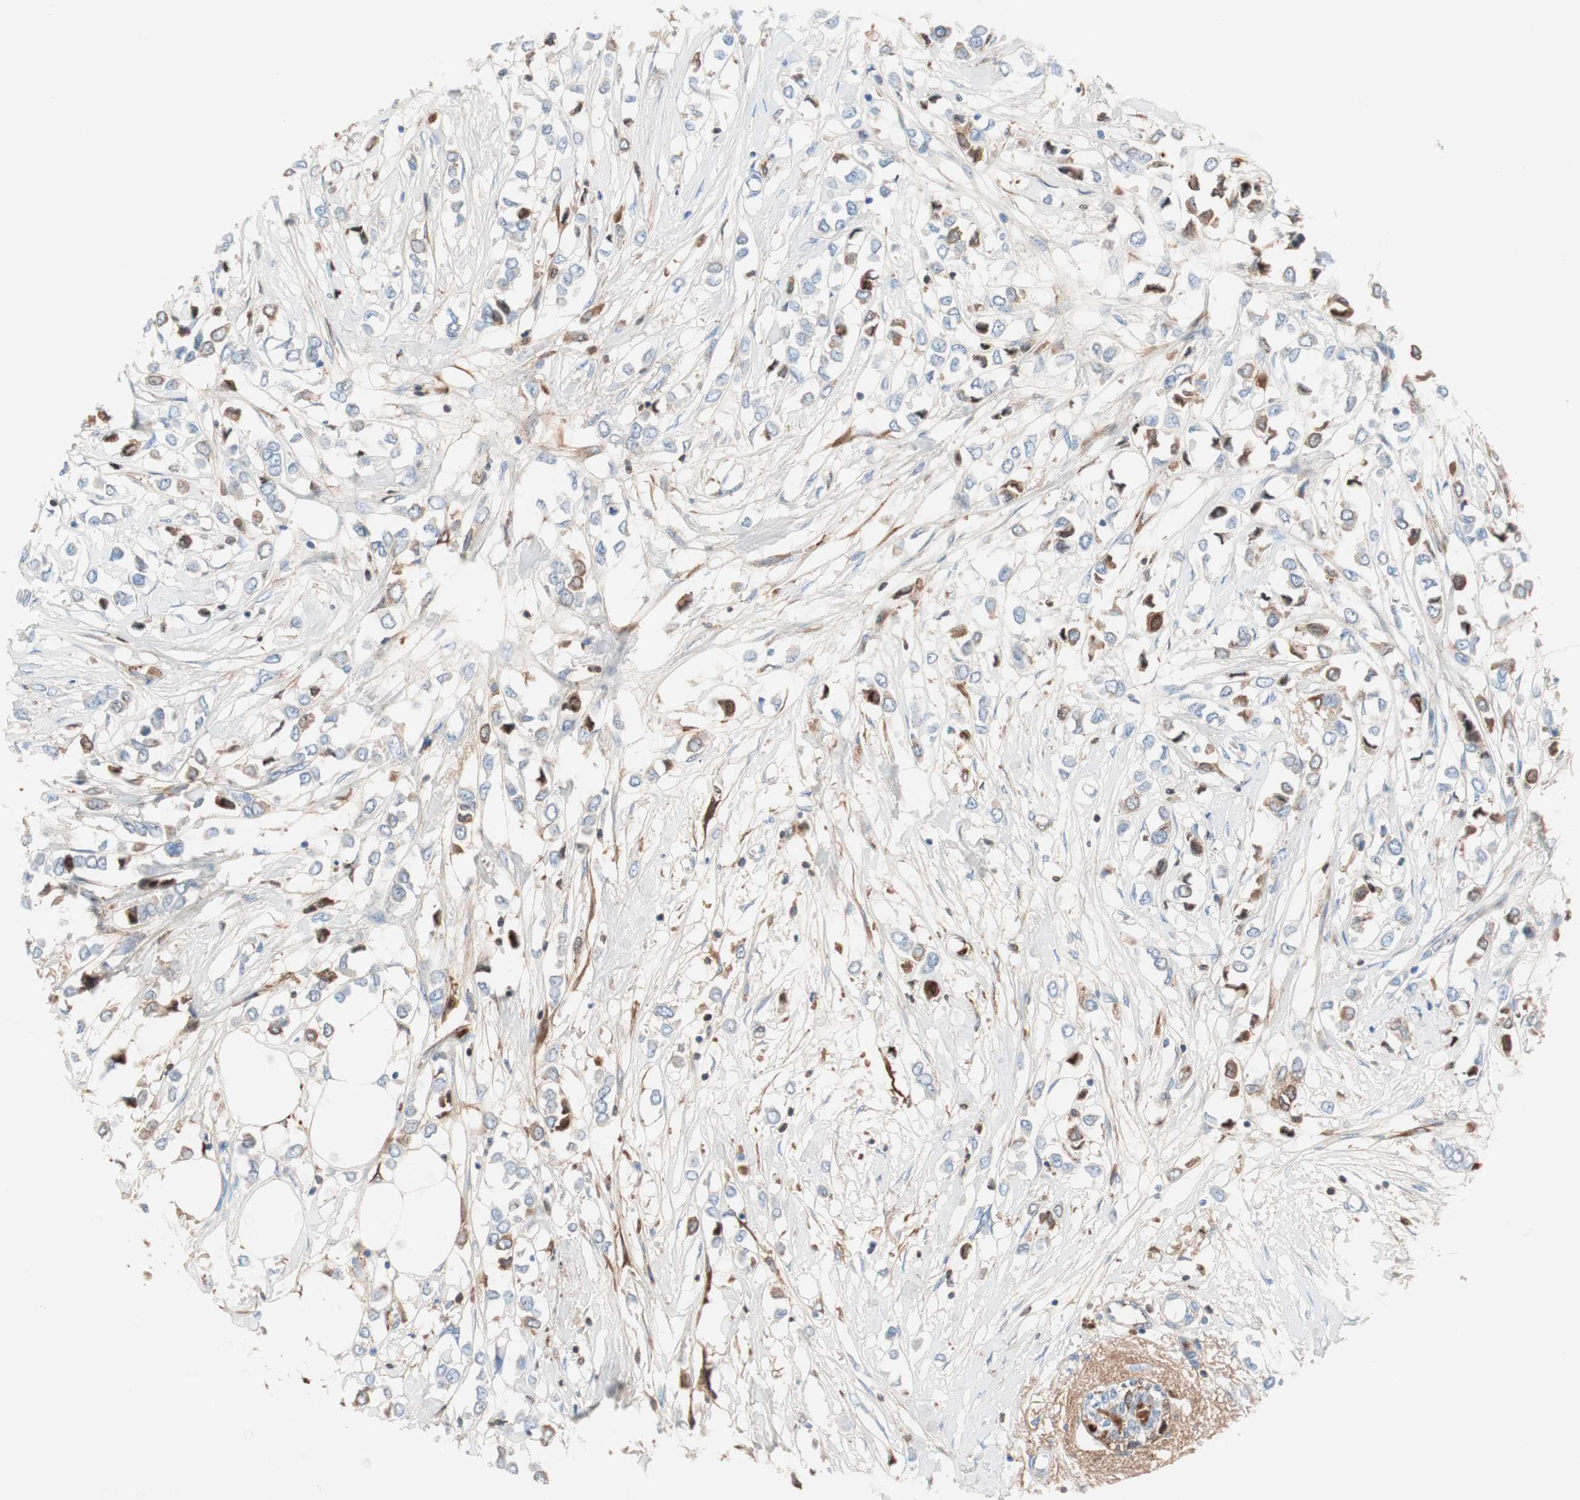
{"staining": {"intensity": "strong", "quantity": "<25%", "location": "cytoplasmic/membranous"}, "tissue": "breast cancer", "cell_type": "Tumor cells", "image_type": "cancer", "snomed": [{"axis": "morphology", "description": "Lobular carcinoma"}, {"axis": "topography", "description": "Breast"}], "caption": "Immunohistochemistry (DAB) staining of lobular carcinoma (breast) demonstrates strong cytoplasmic/membranous protein positivity in about <25% of tumor cells. The protein of interest is stained brown, and the nuclei are stained in blue (DAB (3,3'-diaminobenzidine) IHC with brightfield microscopy, high magnification).", "gene": "RBP4", "patient": {"sex": "female", "age": 51}}